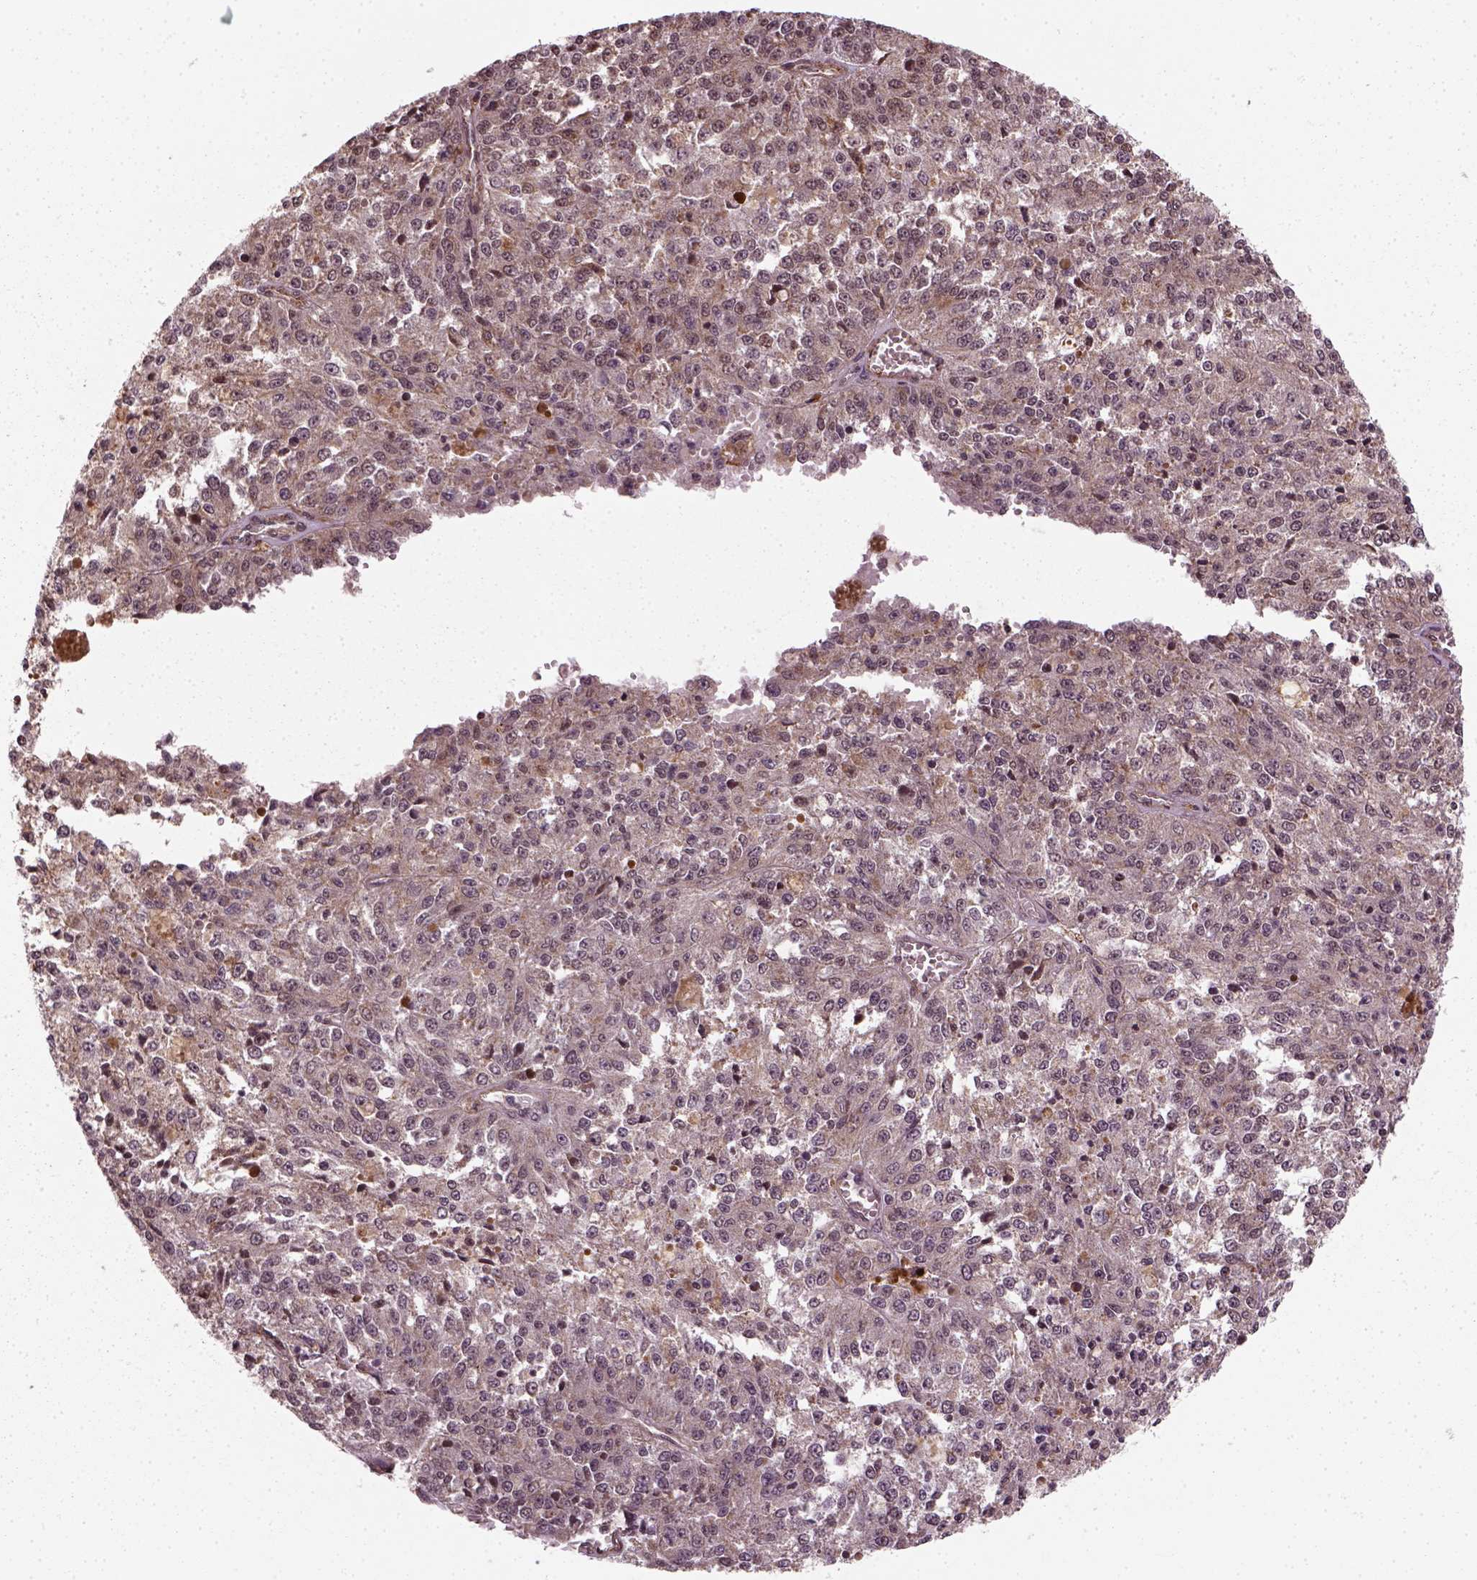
{"staining": {"intensity": "weak", "quantity": ">75%", "location": "cytoplasmic/membranous,nuclear"}, "tissue": "melanoma", "cell_type": "Tumor cells", "image_type": "cancer", "snomed": [{"axis": "morphology", "description": "Malignant melanoma, Metastatic site"}, {"axis": "topography", "description": "Lymph node"}], "caption": "Tumor cells display weak cytoplasmic/membranous and nuclear expression in approximately >75% of cells in malignant melanoma (metastatic site). (DAB (3,3'-diaminobenzidine) IHC with brightfield microscopy, high magnification).", "gene": "NUDT9", "patient": {"sex": "female", "age": 64}}